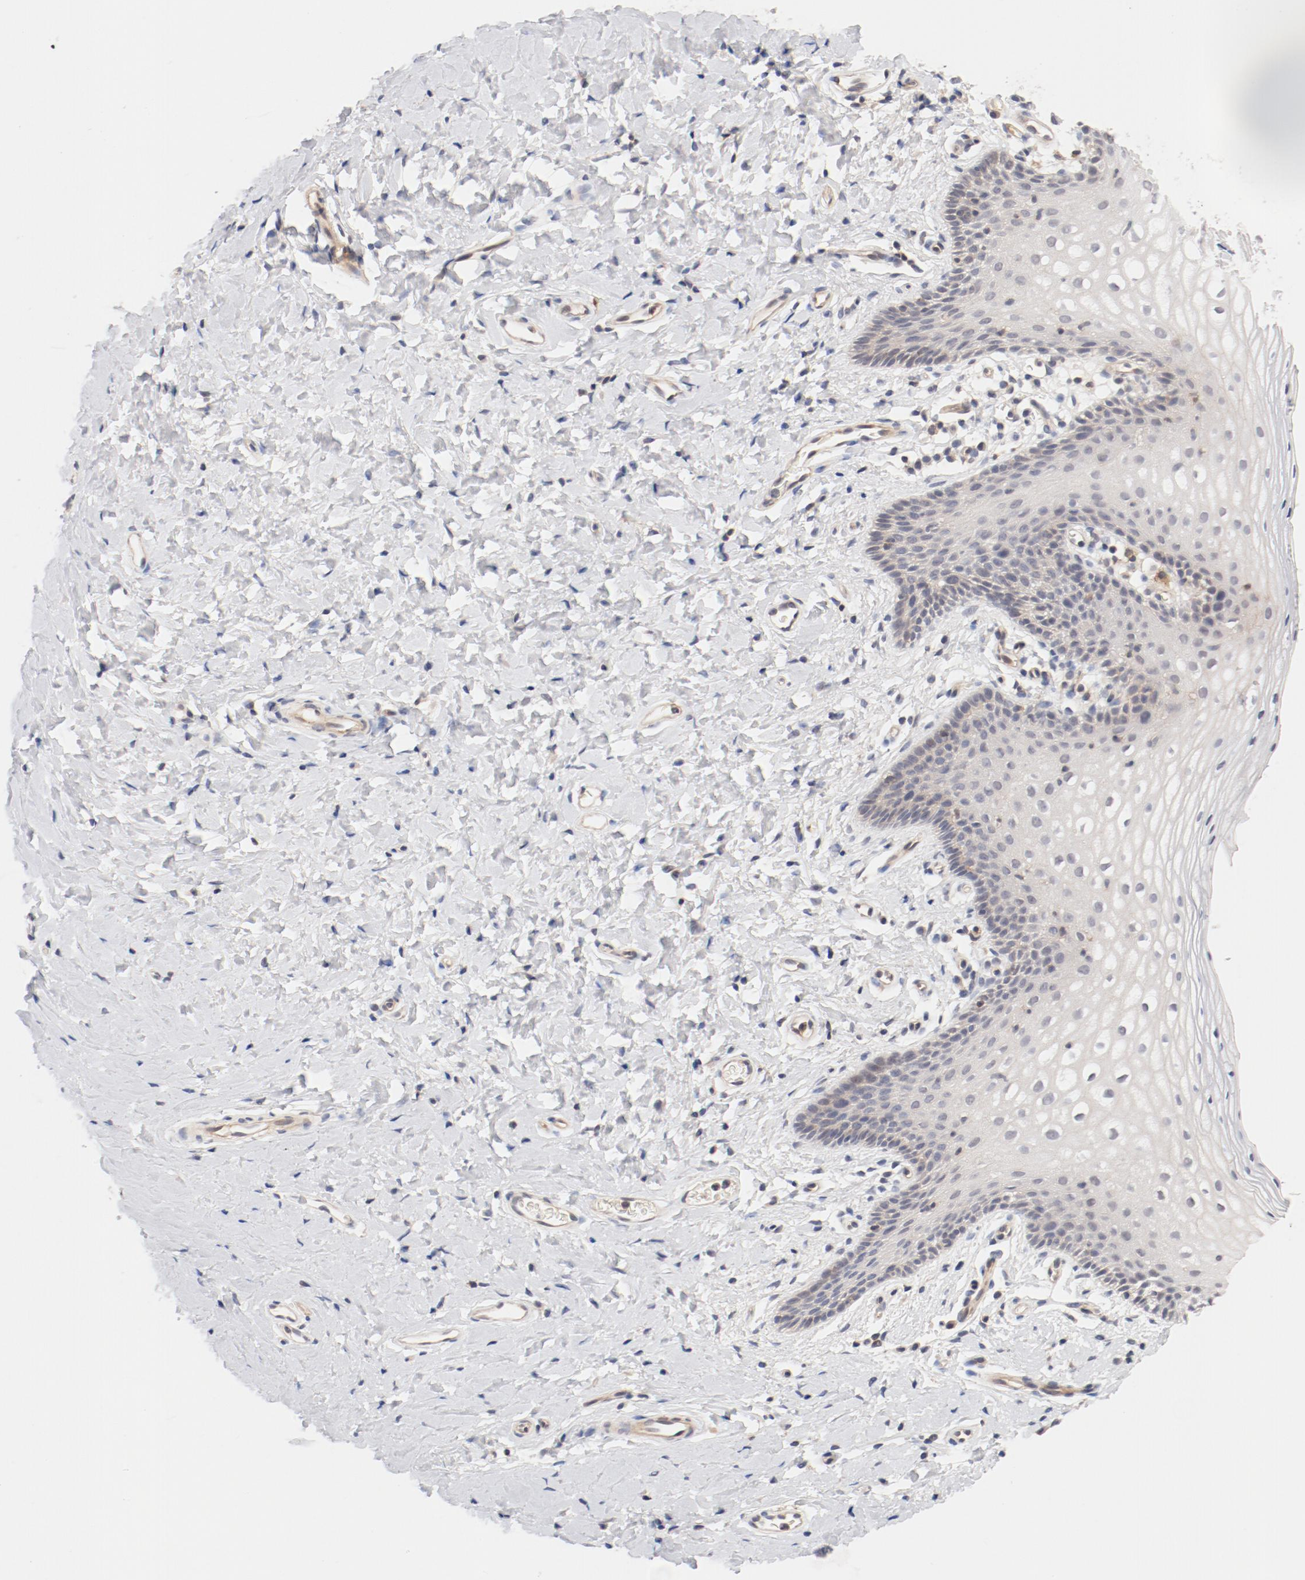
{"staining": {"intensity": "weak", "quantity": "25%-75%", "location": "cytoplasmic/membranous"}, "tissue": "vagina", "cell_type": "Squamous epithelial cells", "image_type": "normal", "snomed": [{"axis": "morphology", "description": "Normal tissue, NOS"}, {"axis": "topography", "description": "Vagina"}], "caption": "Immunohistochemical staining of unremarkable human vagina demonstrates 25%-75% levels of weak cytoplasmic/membranous protein expression in approximately 25%-75% of squamous epithelial cells. The staining was performed using DAB to visualize the protein expression in brown, while the nuclei were stained in blue with hematoxylin (Magnification: 20x).", "gene": "ZNF267", "patient": {"sex": "female", "age": 55}}